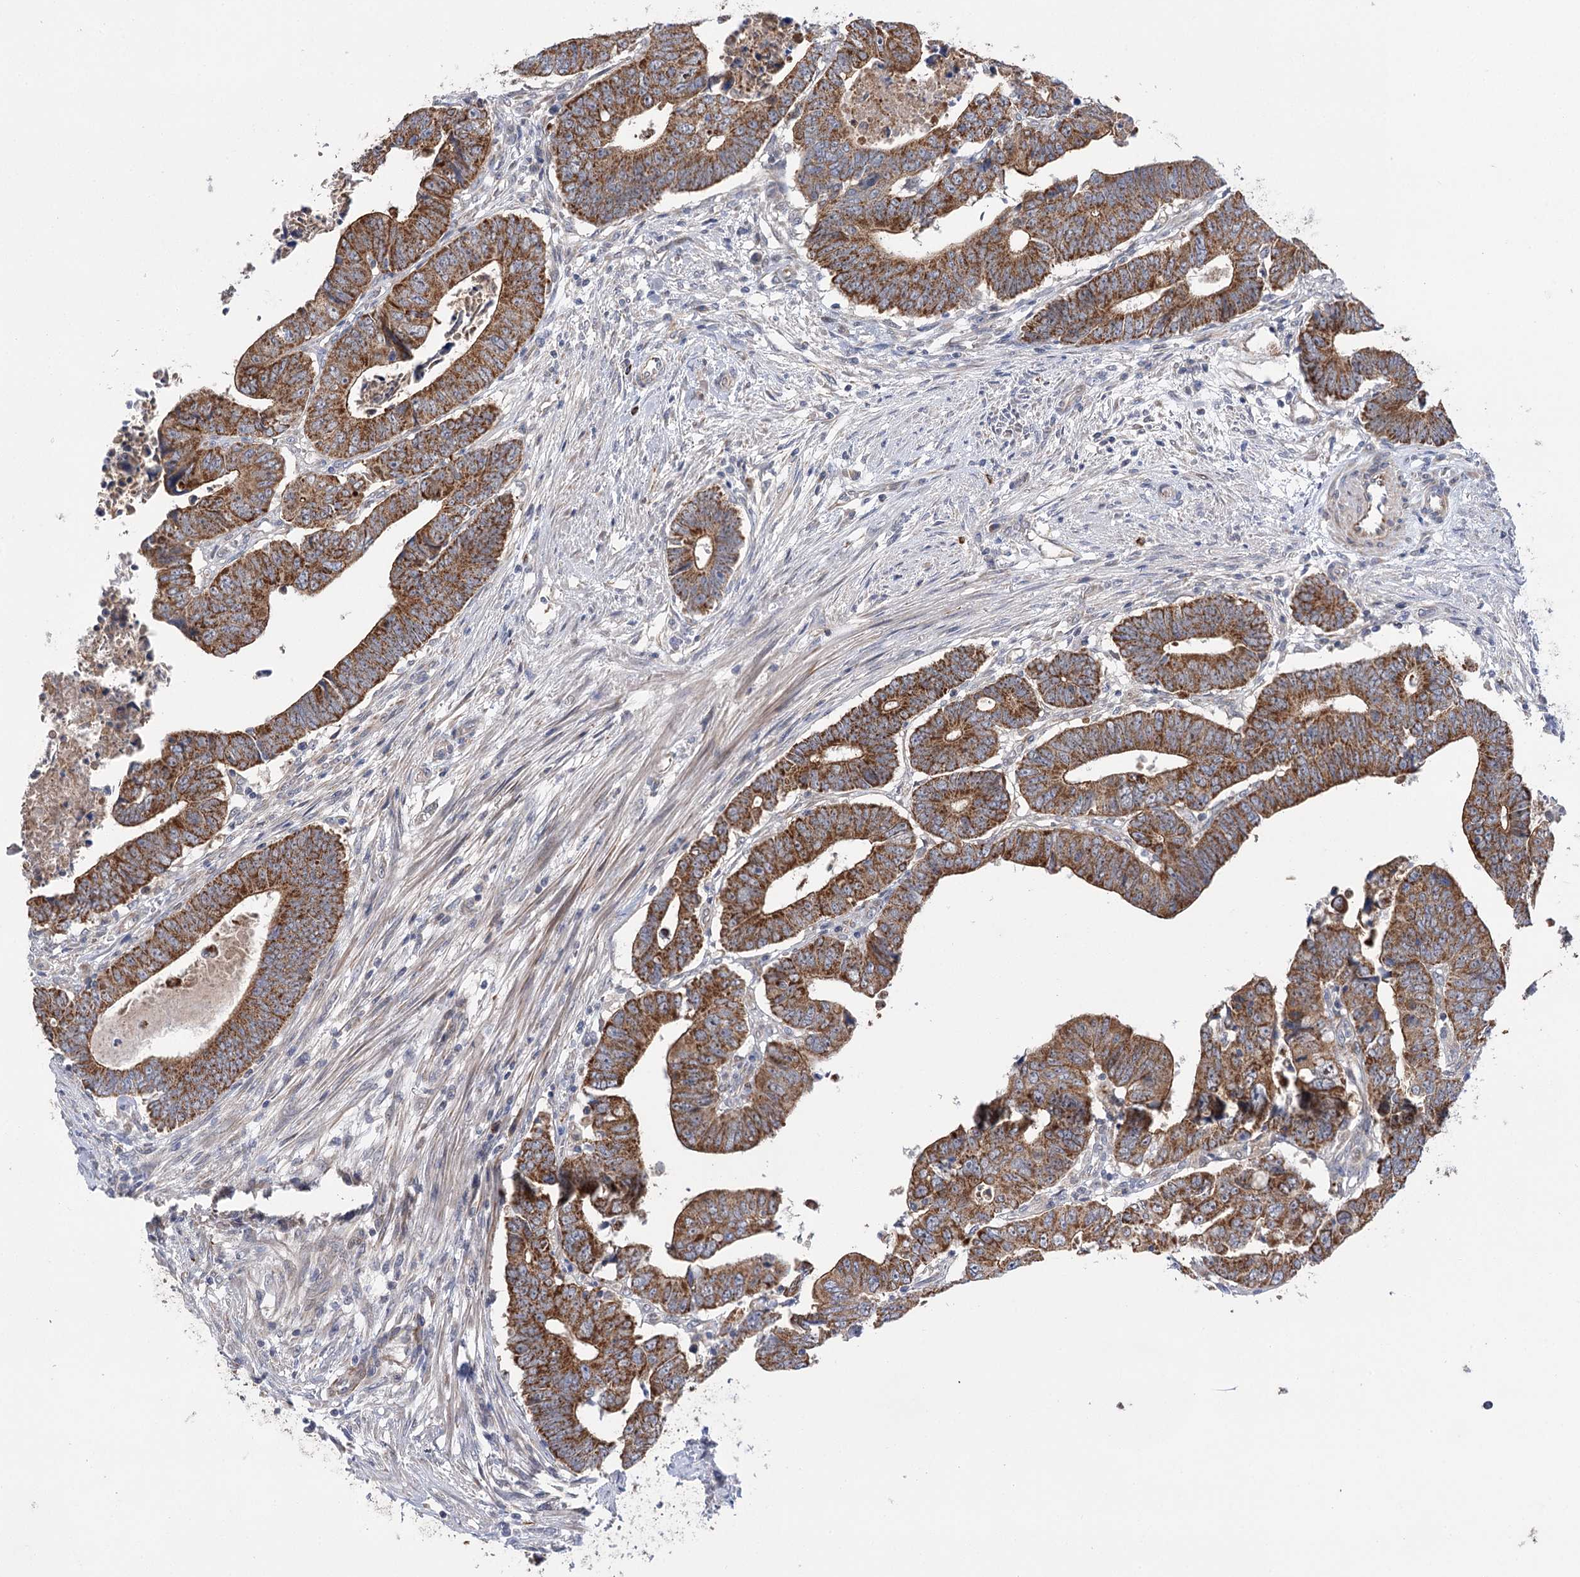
{"staining": {"intensity": "moderate", "quantity": ">75%", "location": "cytoplasmic/membranous"}, "tissue": "colorectal cancer", "cell_type": "Tumor cells", "image_type": "cancer", "snomed": [{"axis": "morphology", "description": "Normal tissue, NOS"}, {"axis": "morphology", "description": "Adenocarcinoma, NOS"}, {"axis": "topography", "description": "Rectum"}], "caption": "The photomicrograph exhibits immunohistochemical staining of adenocarcinoma (colorectal). There is moderate cytoplasmic/membranous staining is identified in approximately >75% of tumor cells.", "gene": "ECHDC3", "patient": {"sex": "female", "age": 65}}